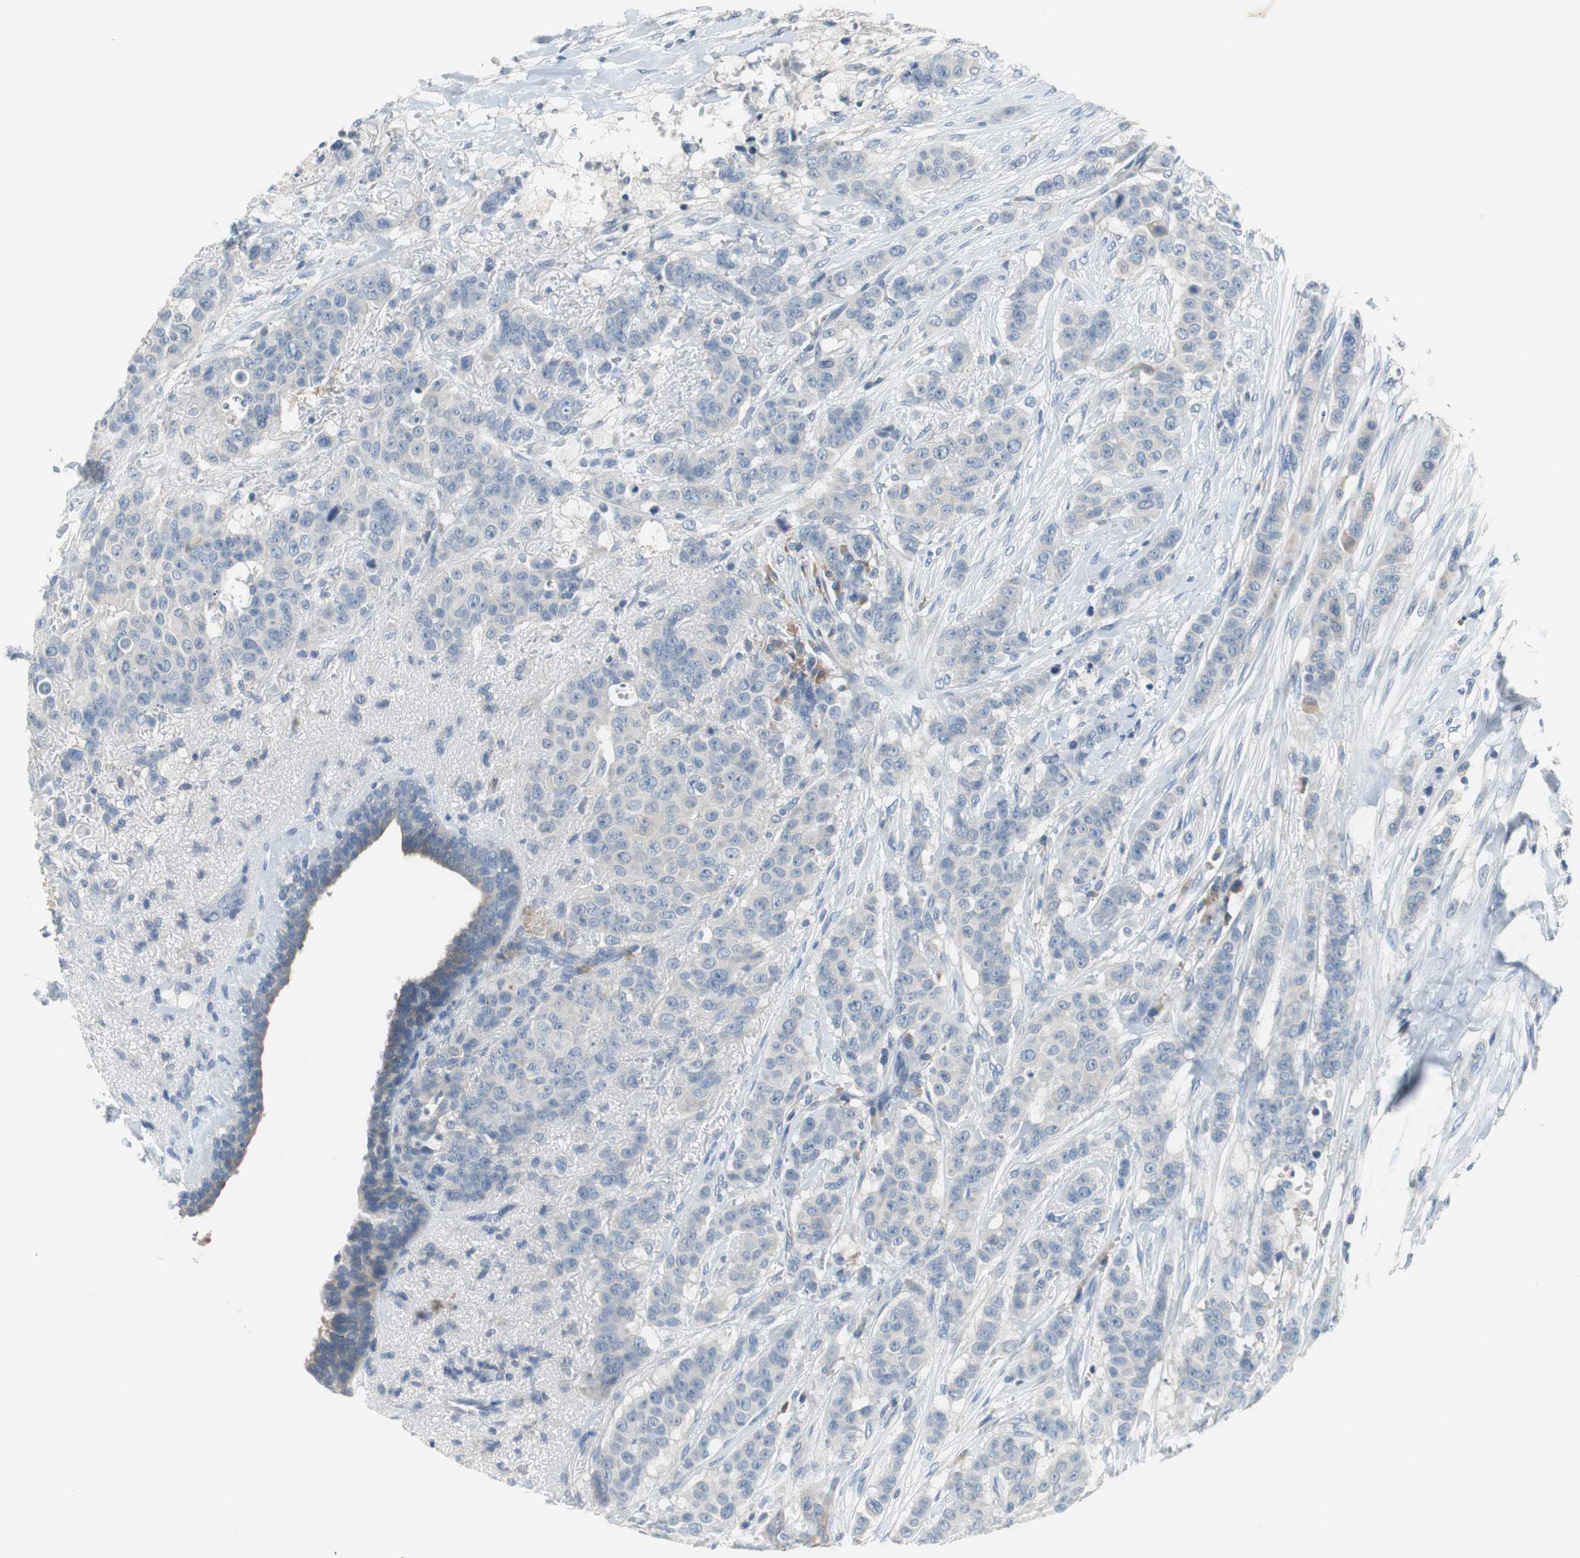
{"staining": {"intensity": "negative", "quantity": "none", "location": "none"}, "tissue": "breast cancer", "cell_type": "Tumor cells", "image_type": "cancer", "snomed": [{"axis": "morphology", "description": "Duct carcinoma"}, {"axis": "topography", "description": "Breast"}], "caption": "Immunohistochemical staining of human breast cancer (intraductal carcinoma) exhibits no significant positivity in tumor cells. Brightfield microscopy of immunohistochemistry stained with DAB (brown) and hematoxylin (blue), captured at high magnification.", "gene": "GLCCI1", "patient": {"sex": "female", "age": 40}}